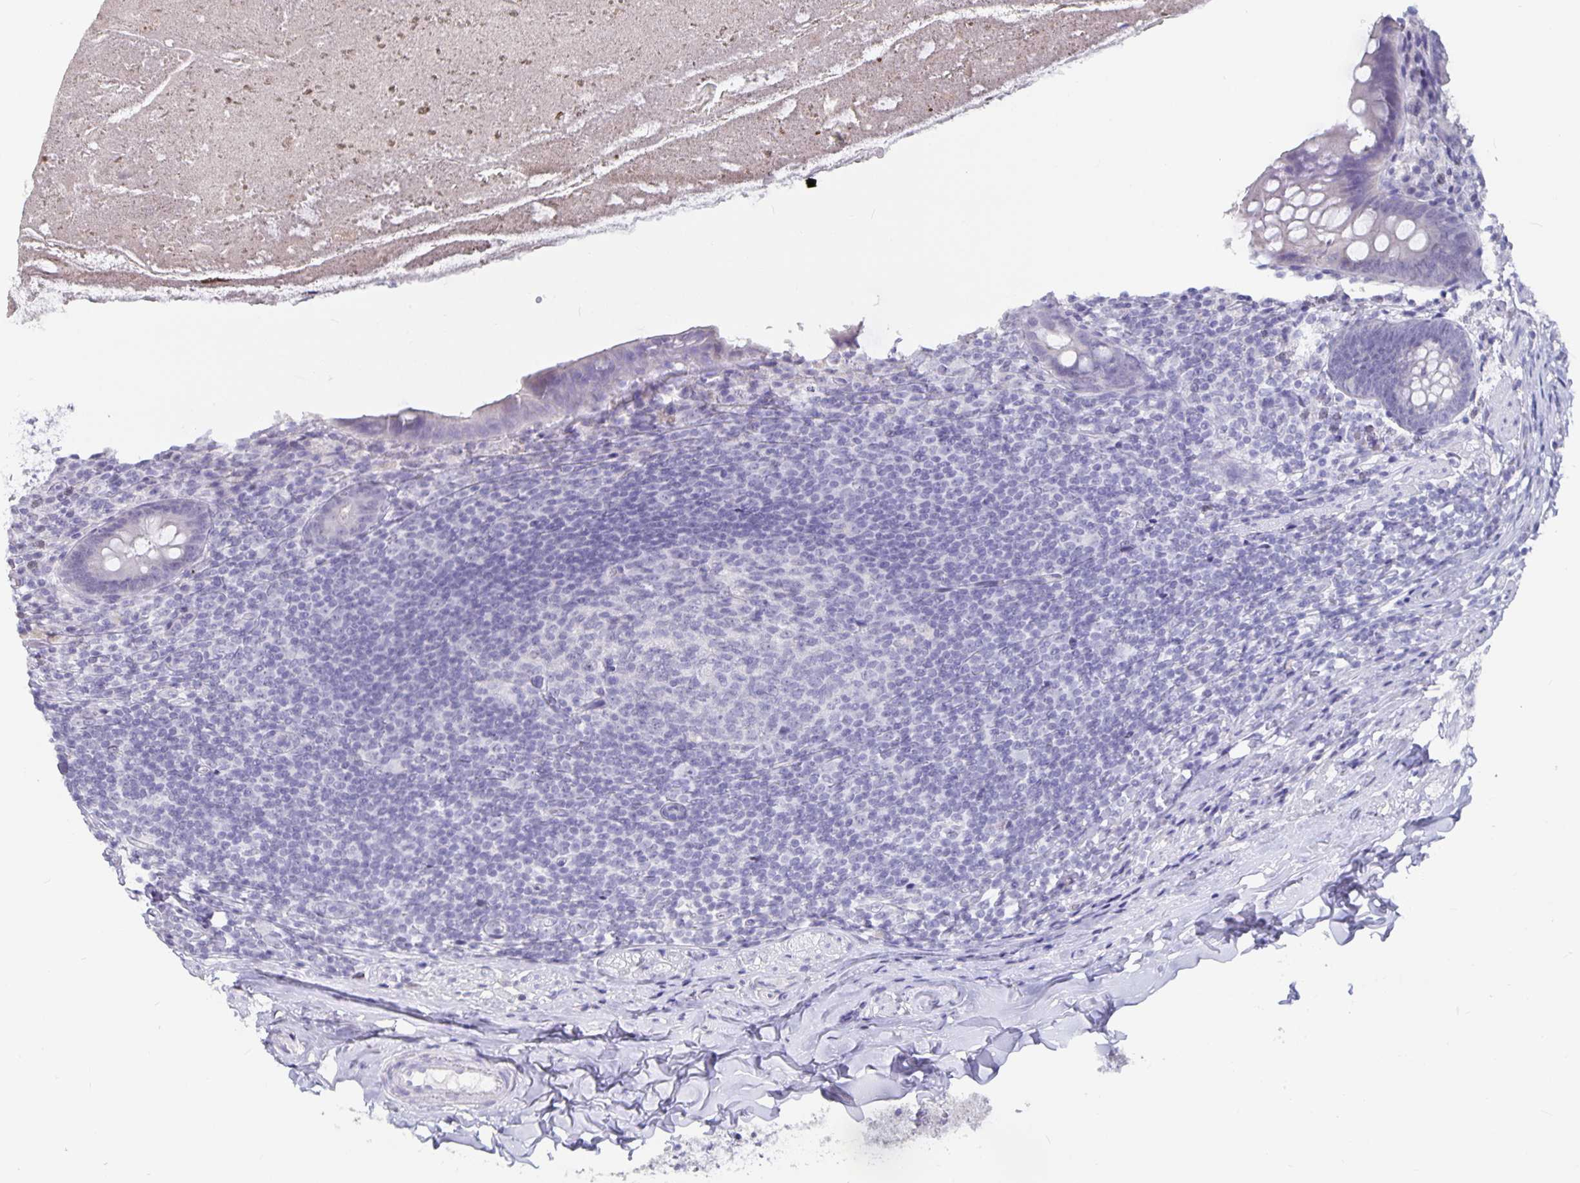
{"staining": {"intensity": "negative", "quantity": "none", "location": "none"}, "tissue": "appendix", "cell_type": "Glandular cells", "image_type": "normal", "snomed": [{"axis": "morphology", "description": "Normal tissue, NOS"}, {"axis": "topography", "description": "Appendix"}], "caption": "IHC of benign human appendix demonstrates no expression in glandular cells. The staining was performed using DAB to visualize the protein expression in brown, while the nuclei were stained in blue with hematoxylin (Magnification: 20x).", "gene": "OLIG2", "patient": {"sex": "male", "age": 47}}